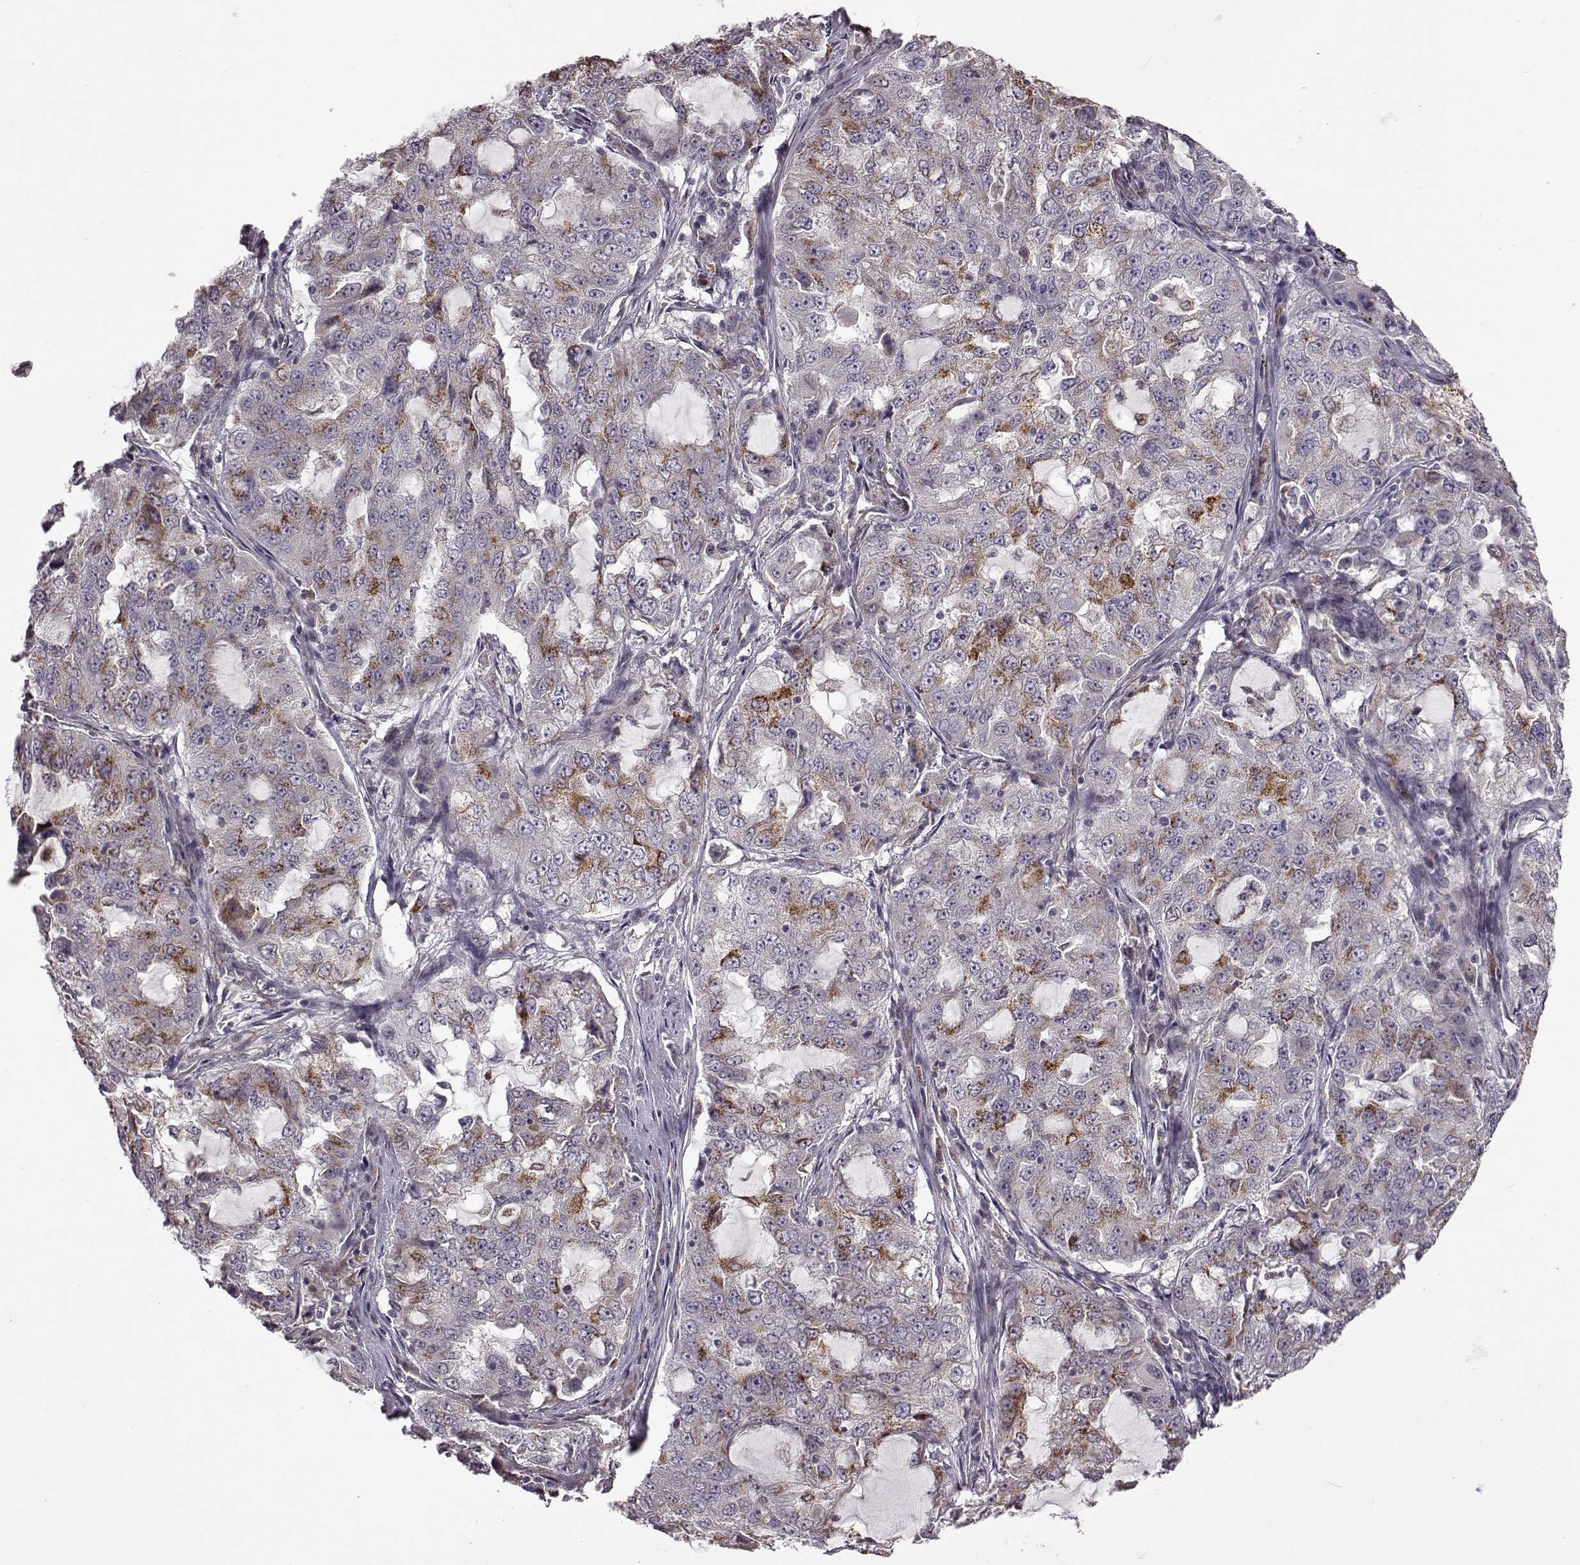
{"staining": {"intensity": "moderate", "quantity": "<25%", "location": "cytoplasmic/membranous"}, "tissue": "lung cancer", "cell_type": "Tumor cells", "image_type": "cancer", "snomed": [{"axis": "morphology", "description": "Adenocarcinoma, NOS"}, {"axis": "topography", "description": "Lung"}], "caption": "Protein staining of lung cancer (adenocarcinoma) tissue shows moderate cytoplasmic/membranous expression in about <25% of tumor cells. (brown staining indicates protein expression, while blue staining denotes nuclei).", "gene": "B3GNT6", "patient": {"sex": "female", "age": 61}}